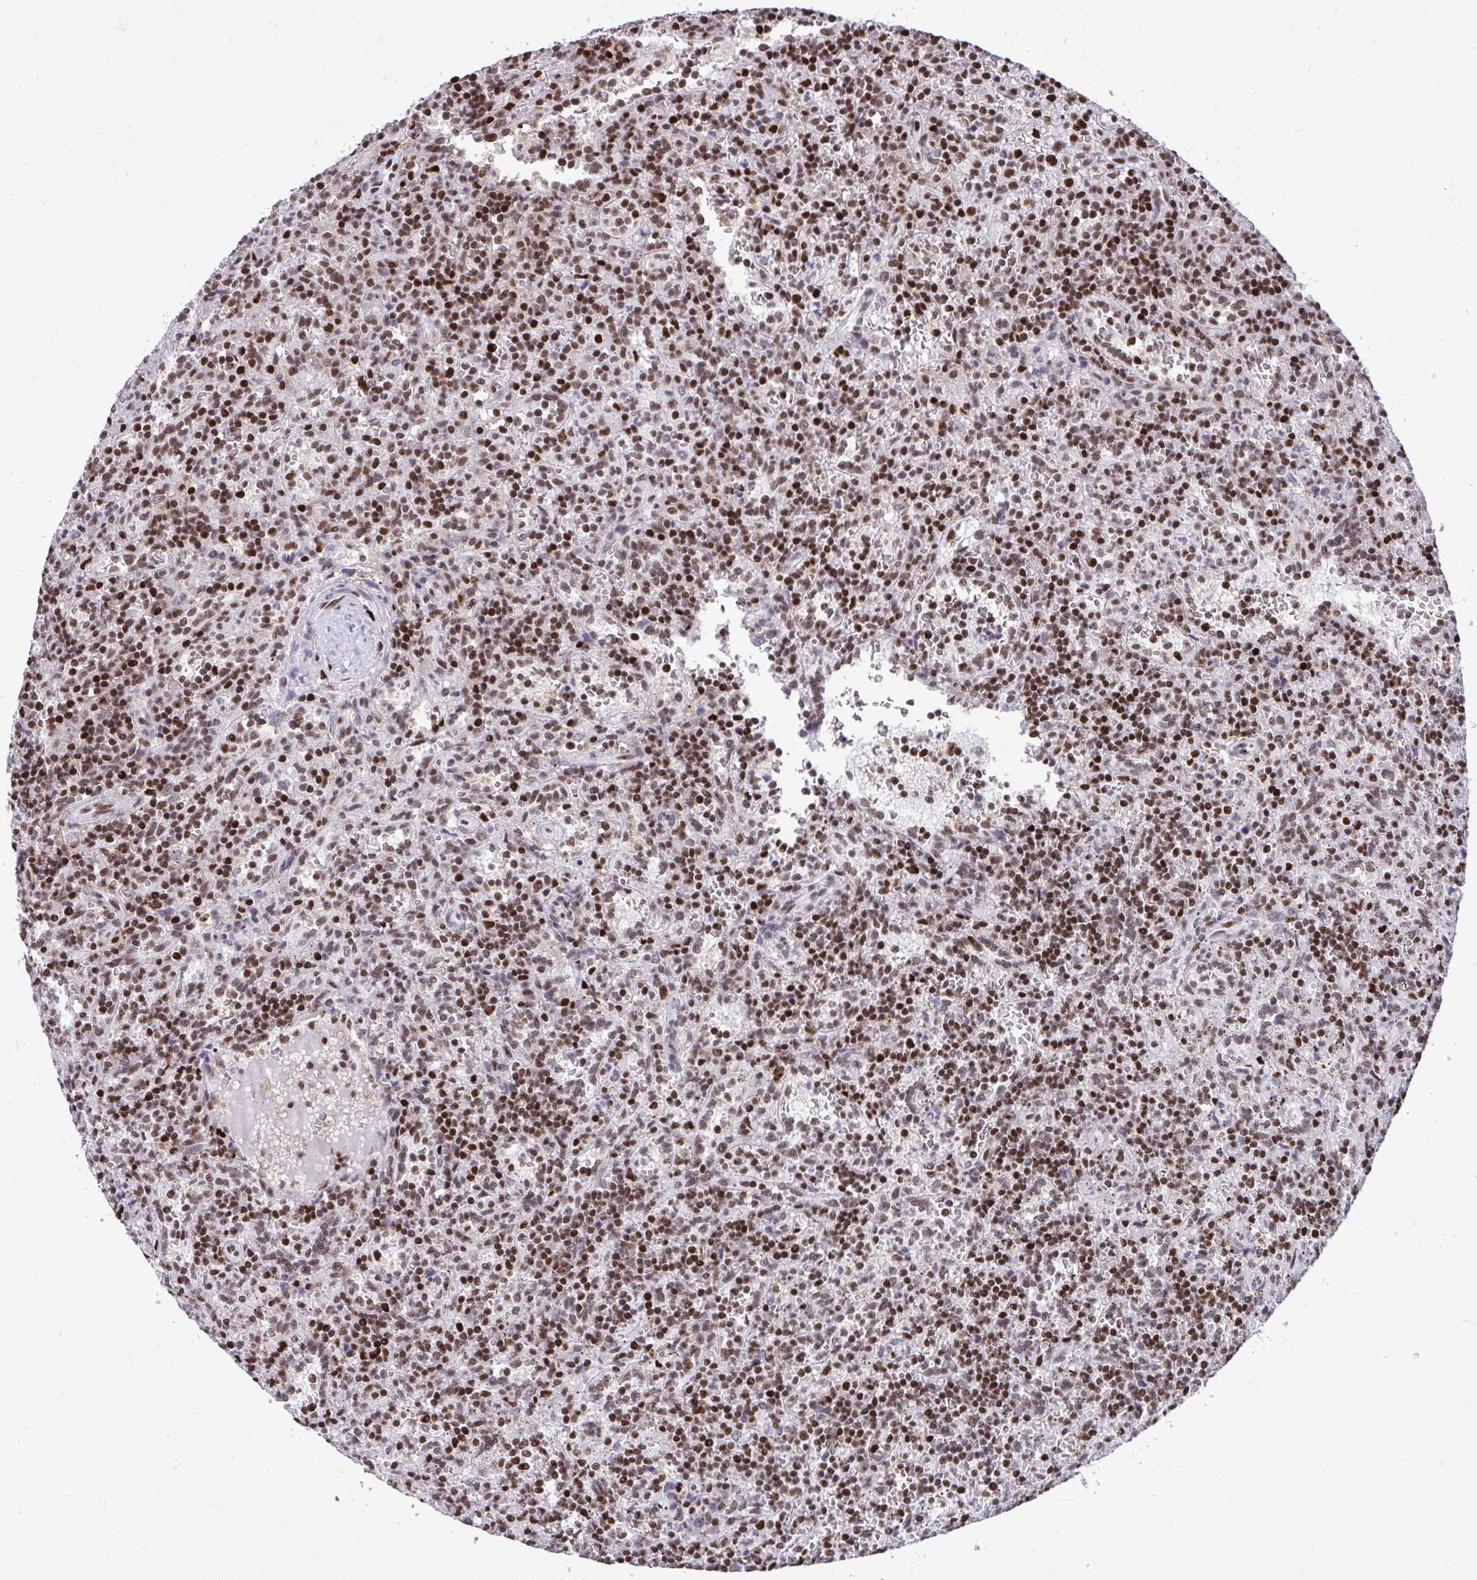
{"staining": {"intensity": "strong", "quantity": "25%-75%", "location": "nuclear"}, "tissue": "lymphoma", "cell_type": "Tumor cells", "image_type": "cancer", "snomed": [{"axis": "morphology", "description": "Malignant lymphoma, non-Hodgkin's type, Low grade"}, {"axis": "topography", "description": "Spleen"}], "caption": "An immunohistochemistry (IHC) image of tumor tissue is shown. Protein staining in brown labels strong nuclear positivity in lymphoma within tumor cells. Immunohistochemistry (ihc) stains the protein in brown and the nuclei are stained blue.", "gene": "SLC35C2", "patient": {"sex": "male", "age": 73}}